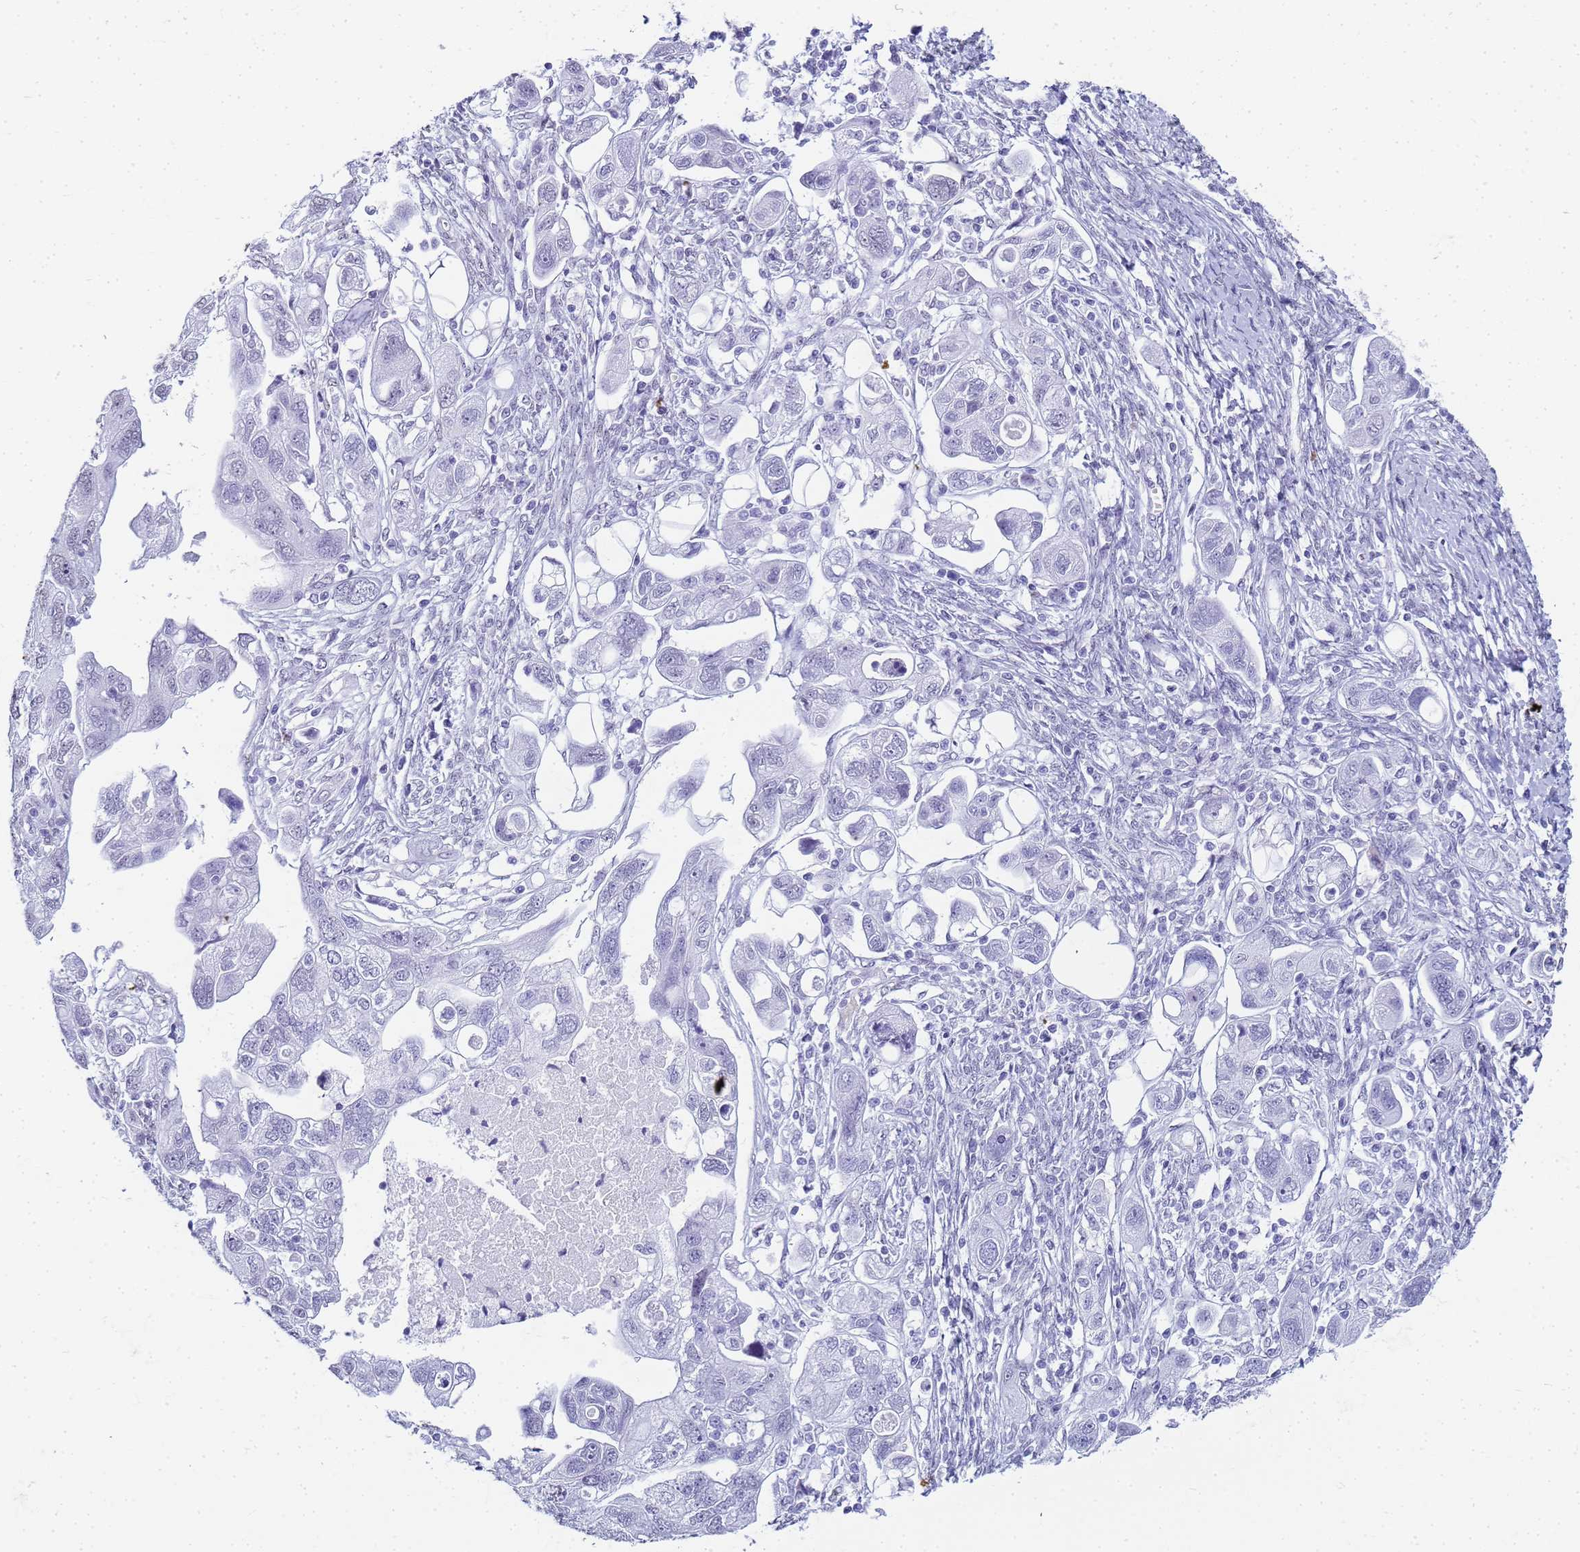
{"staining": {"intensity": "negative", "quantity": "none", "location": "none"}, "tissue": "ovarian cancer", "cell_type": "Tumor cells", "image_type": "cancer", "snomed": [{"axis": "morphology", "description": "Carcinoma, NOS"}, {"axis": "morphology", "description": "Cystadenocarcinoma, serous, NOS"}, {"axis": "topography", "description": "Ovary"}], "caption": "Image shows no significant protein positivity in tumor cells of ovarian cancer.", "gene": "SLC7A9", "patient": {"sex": "female", "age": 69}}